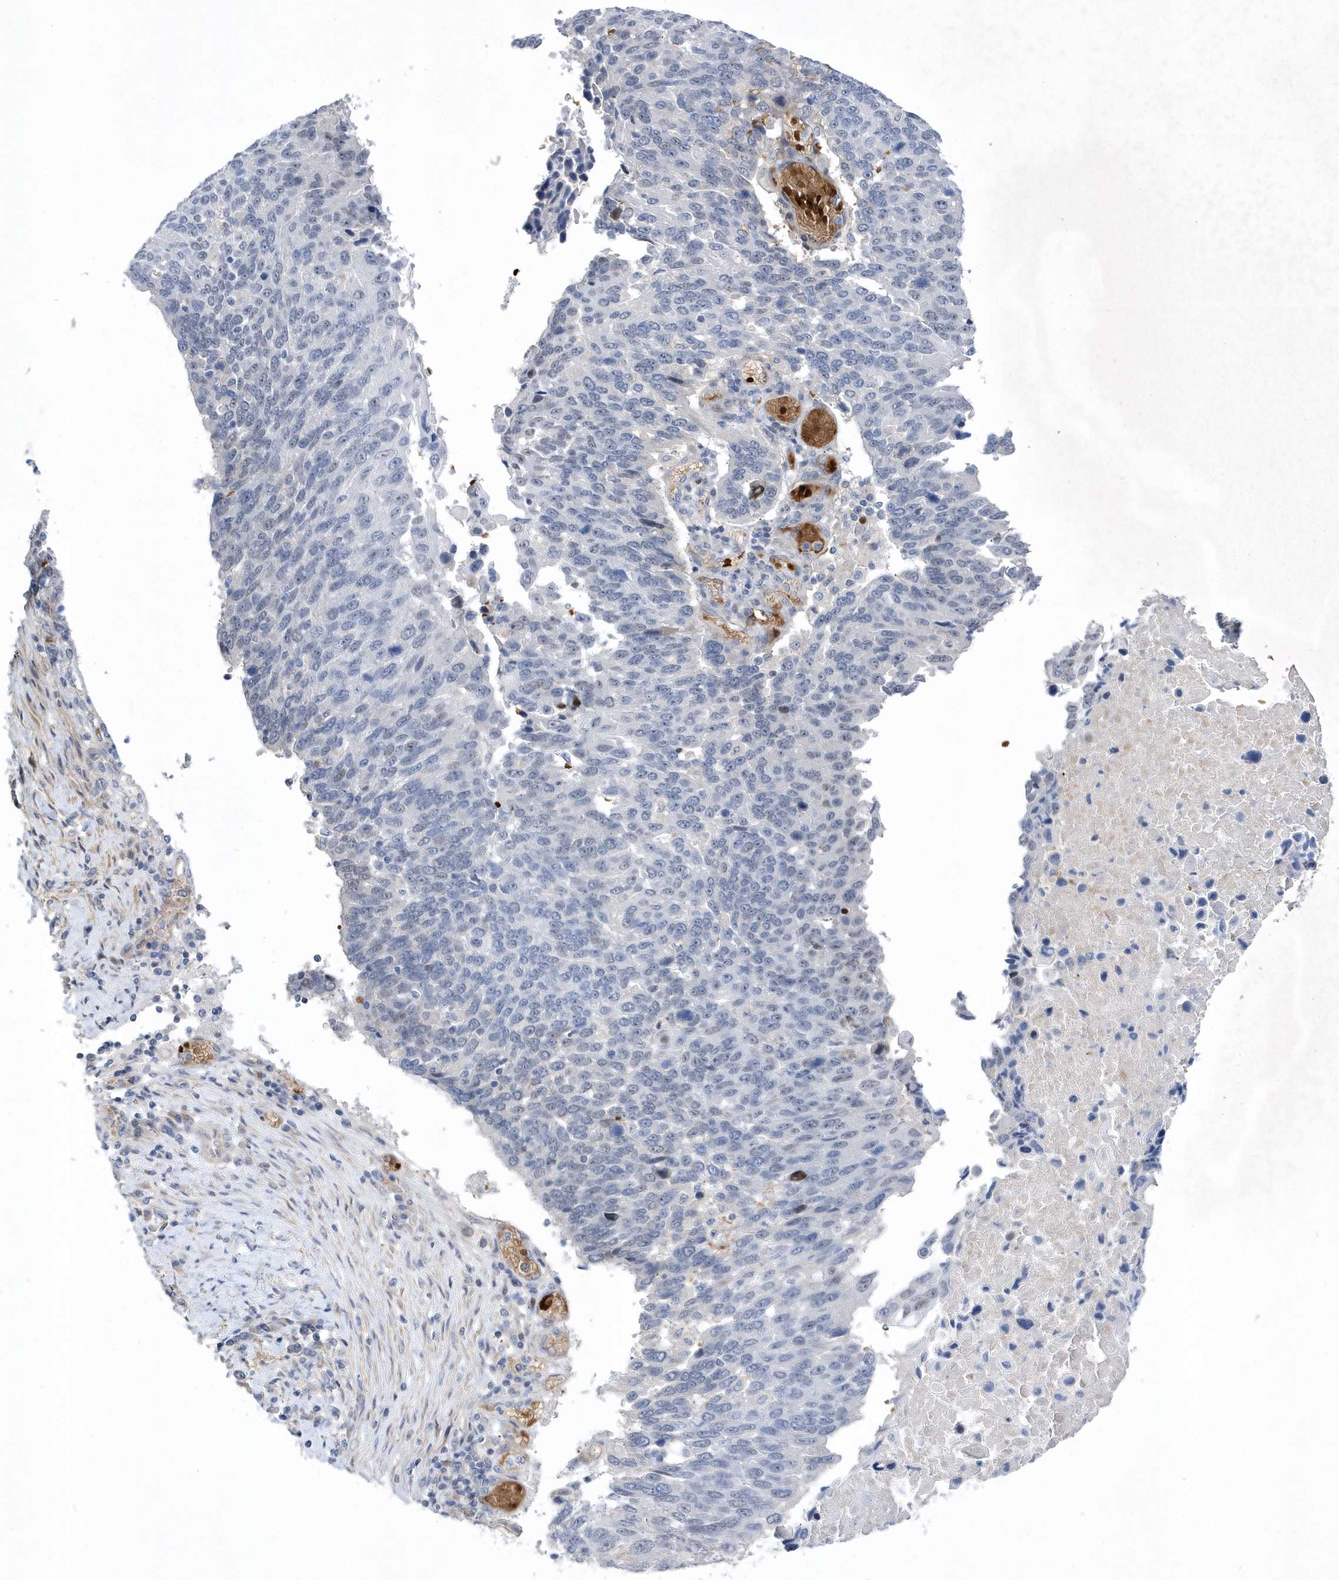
{"staining": {"intensity": "negative", "quantity": "none", "location": "none"}, "tissue": "lung cancer", "cell_type": "Tumor cells", "image_type": "cancer", "snomed": [{"axis": "morphology", "description": "Squamous cell carcinoma, NOS"}, {"axis": "topography", "description": "Lung"}], "caption": "Tumor cells are negative for protein expression in human lung cancer (squamous cell carcinoma). (Immunohistochemistry (ihc), brightfield microscopy, high magnification).", "gene": "ZNF875", "patient": {"sex": "male", "age": 66}}